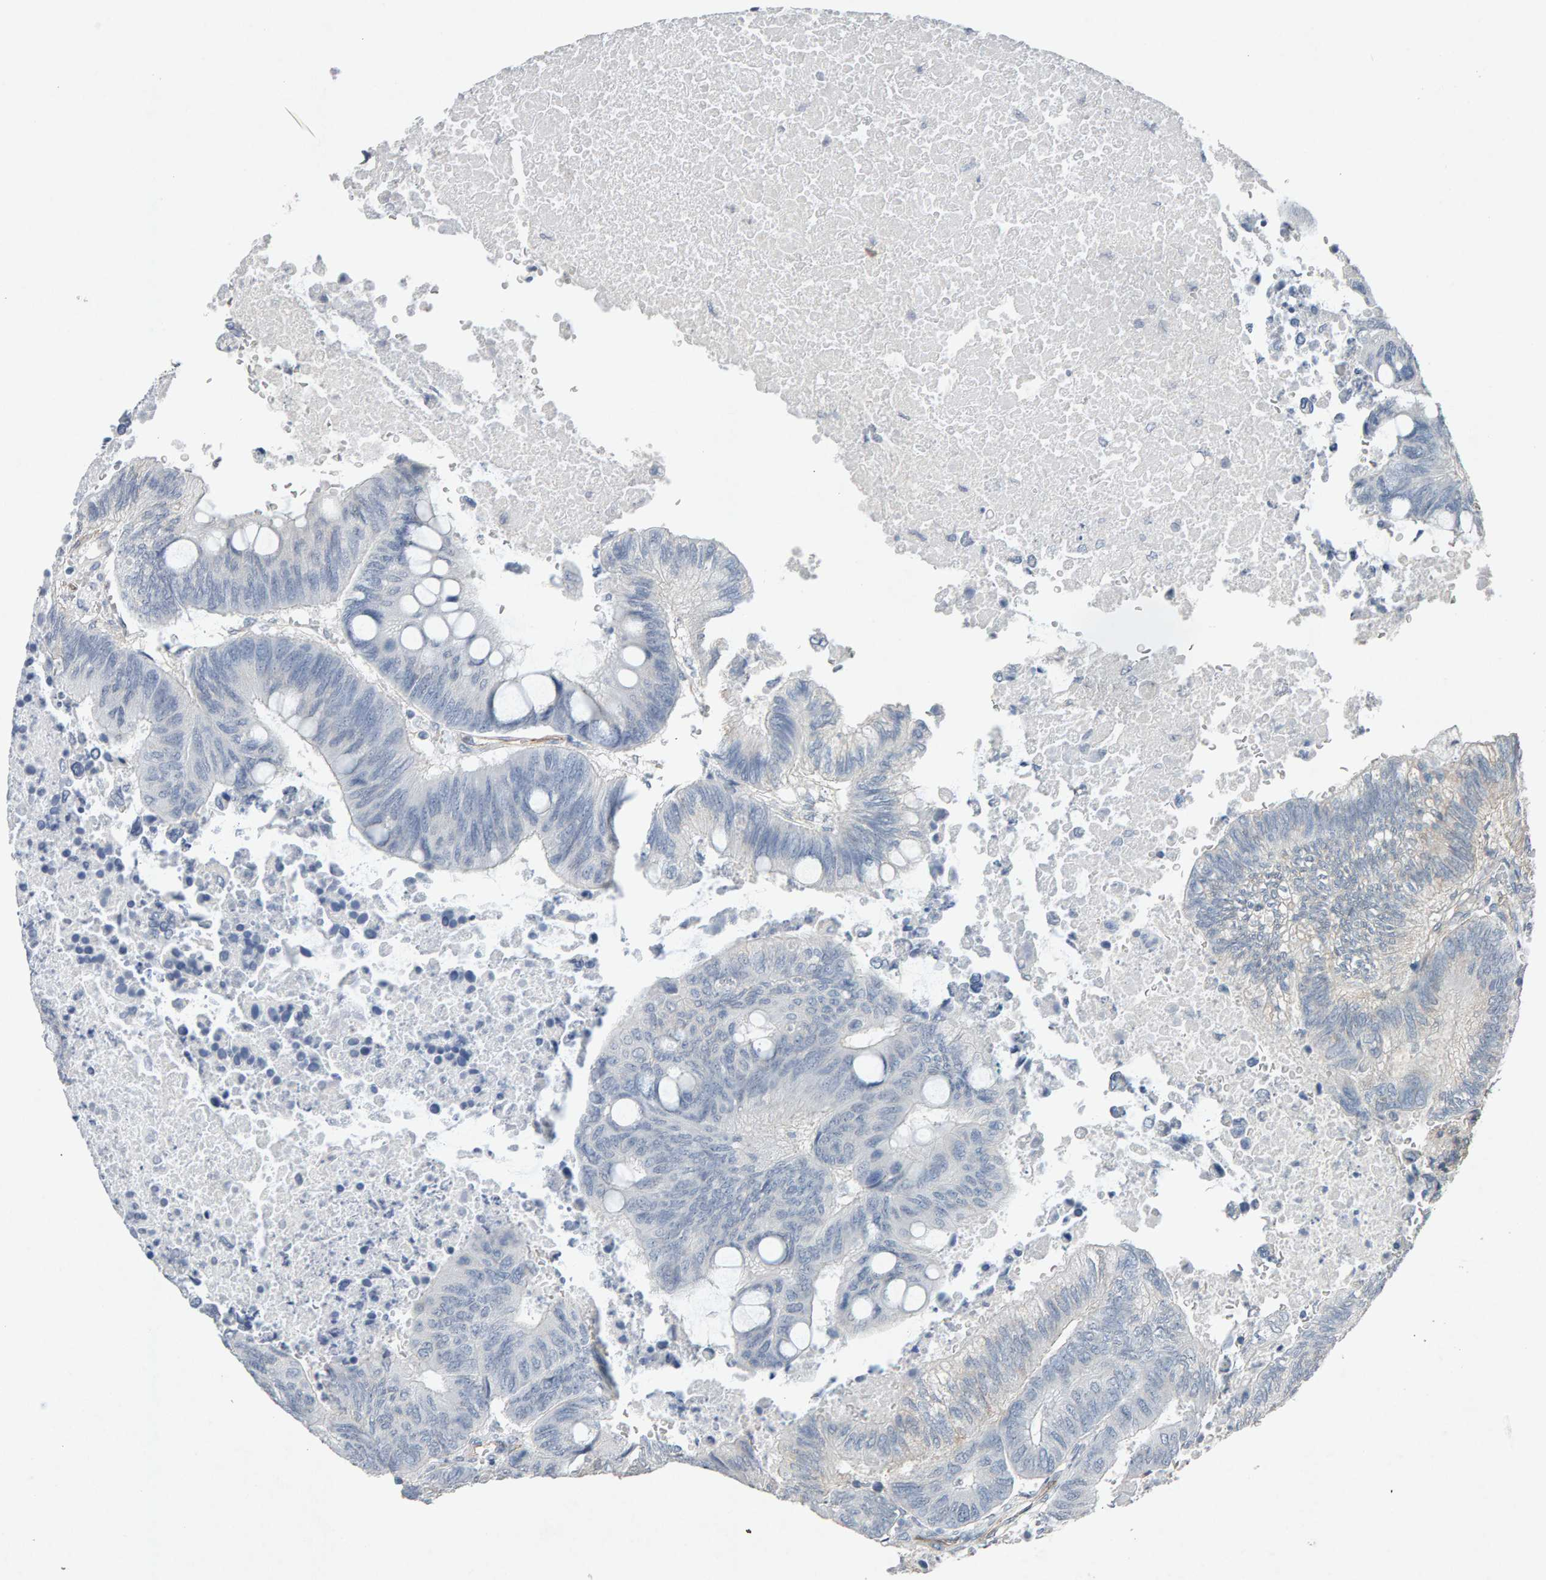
{"staining": {"intensity": "negative", "quantity": "none", "location": "none"}, "tissue": "colorectal cancer", "cell_type": "Tumor cells", "image_type": "cancer", "snomed": [{"axis": "morphology", "description": "Normal tissue, NOS"}, {"axis": "morphology", "description": "Adenocarcinoma, NOS"}, {"axis": "topography", "description": "Rectum"}, {"axis": "topography", "description": "Peripheral nerve tissue"}], "caption": "A high-resolution histopathology image shows immunohistochemistry staining of colorectal cancer (adenocarcinoma), which exhibits no significant staining in tumor cells.", "gene": "PTPRM", "patient": {"sex": "male", "age": 92}}